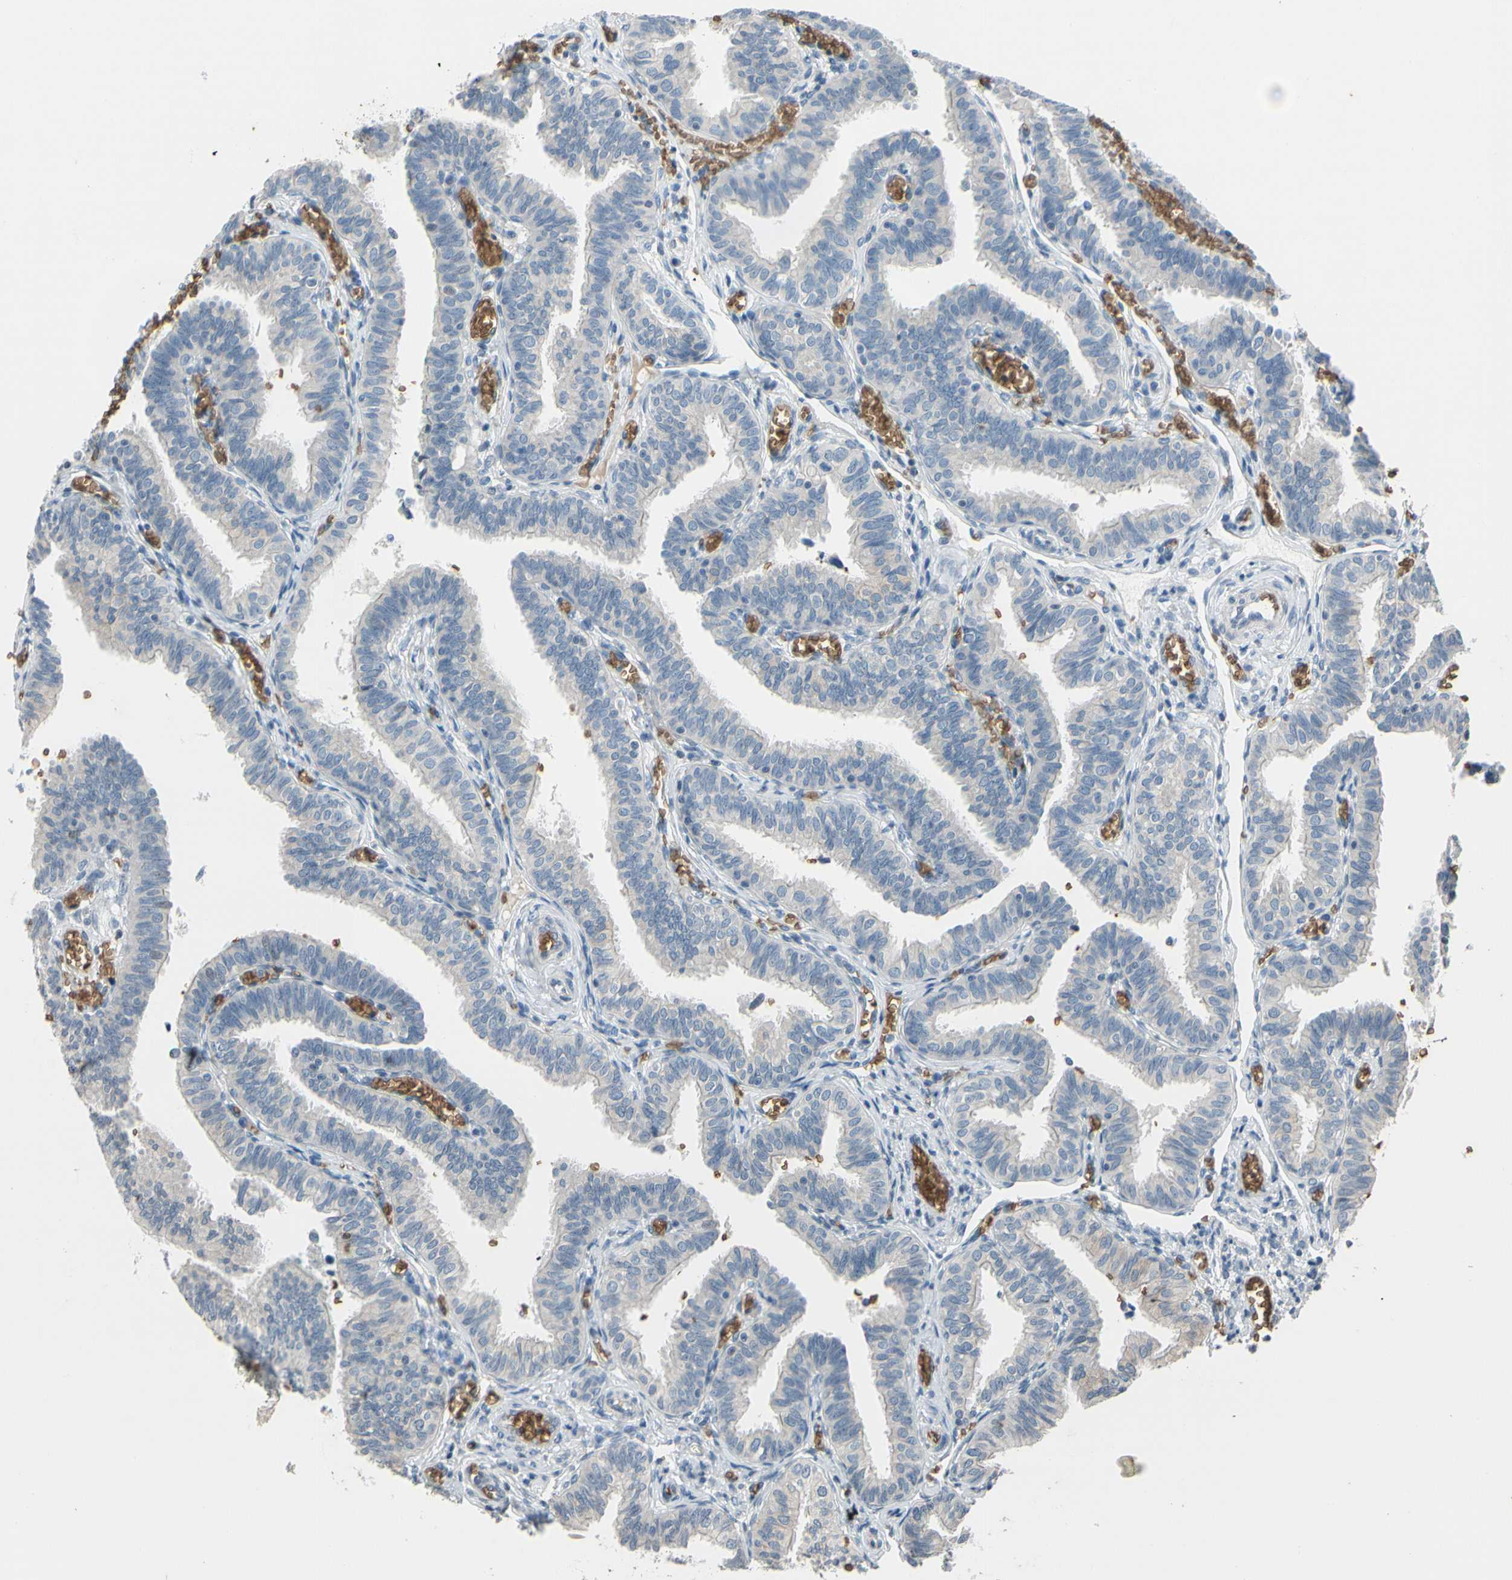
{"staining": {"intensity": "negative", "quantity": "none", "location": "none"}, "tissue": "fallopian tube", "cell_type": "Glandular cells", "image_type": "normal", "snomed": [{"axis": "morphology", "description": "Normal tissue, NOS"}, {"axis": "topography", "description": "Fallopian tube"}], "caption": "Image shows no significant protein positivity in glandular cells of benign fallopian tube.", "gene": "GYPC", "patient": {"sex": "female", "age": 46}}